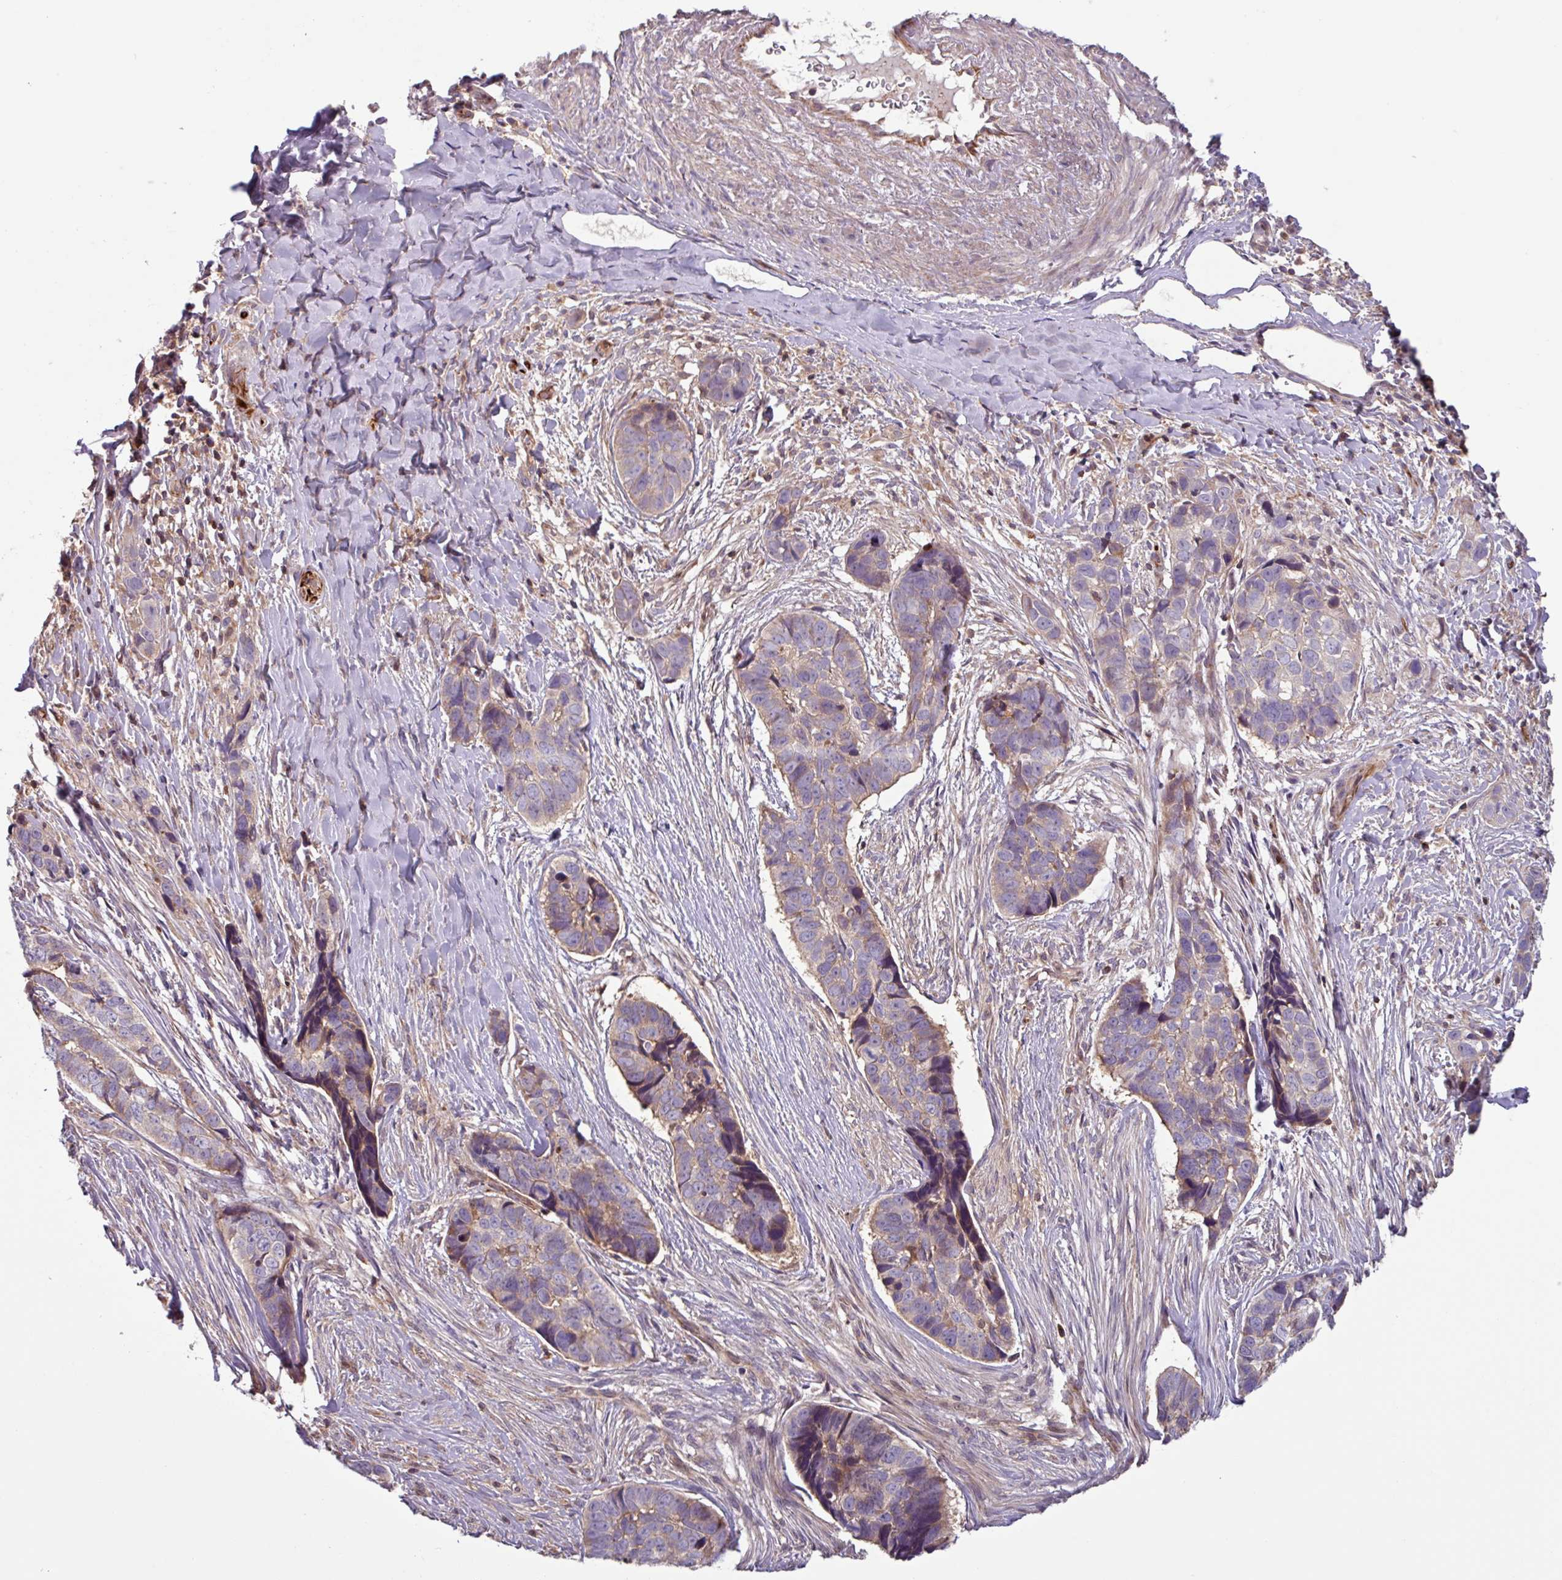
{"staining": {"intensity": "weak", "quantity": "25%-75%", "location": "cytoplasmic/membranous"}, "tissue": "skin cancer", "cell_type": "Tumor cells", "image_type": "cancer", "snomed": [{"axis": "morphology", "description": "Basal cell carcinoma"}, {"axis": "topography", "description": "Skin"}], "caption": "DAB immunohistochemical staining of human skin cancer (basal cell carcinoma) displays weak cytoplasmic/membranous protein expression in about 25%-75% of tumor cells.", "gene": "PLEKHD1", "patient": {"sex": "female", "age": 82}}